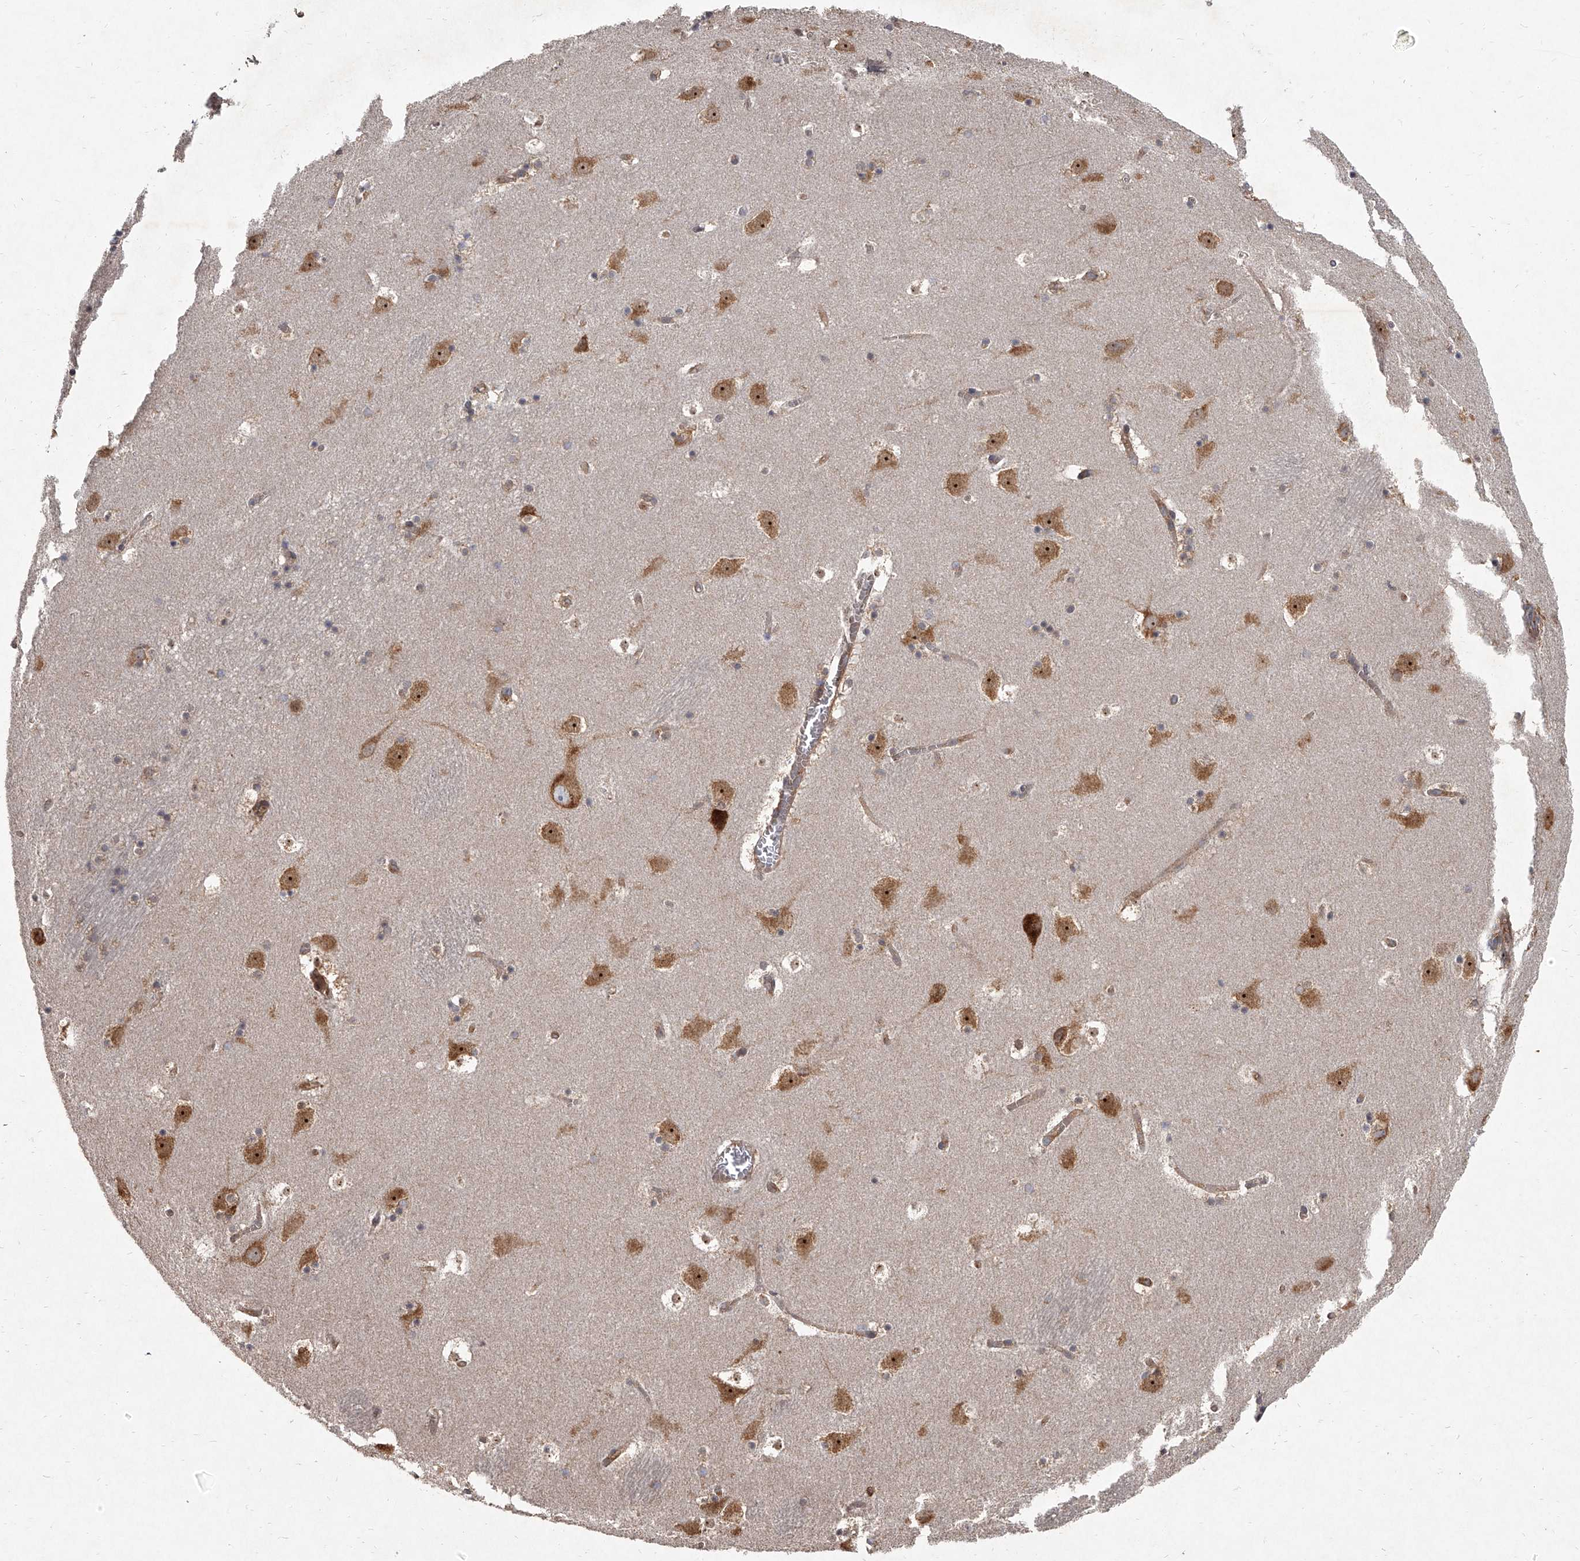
{"staining": {"intensity": "negative", "quantity": "none", "location": "none"}, "tissue": "caudate", "cell_type": "Glial cells", "image_type": "normal", "snomed": [{"axis": "morphology", "description": "Normal tissue, NOS"}, {"axis": "topography", "description": "Lateral ventricle wall"}], "caption": "Immunohistochemistry (IHC) of unremarkable caudate exhibits no positivity in glial cells. Brightfield microscopy of IHC stained with DAB (3,3'-diaminobenzidine) (brown) and hematoxylin (blue), captured at high magnification.", "gene": "EIF2S2", "patient": {"sex": "male", "age": 45}}